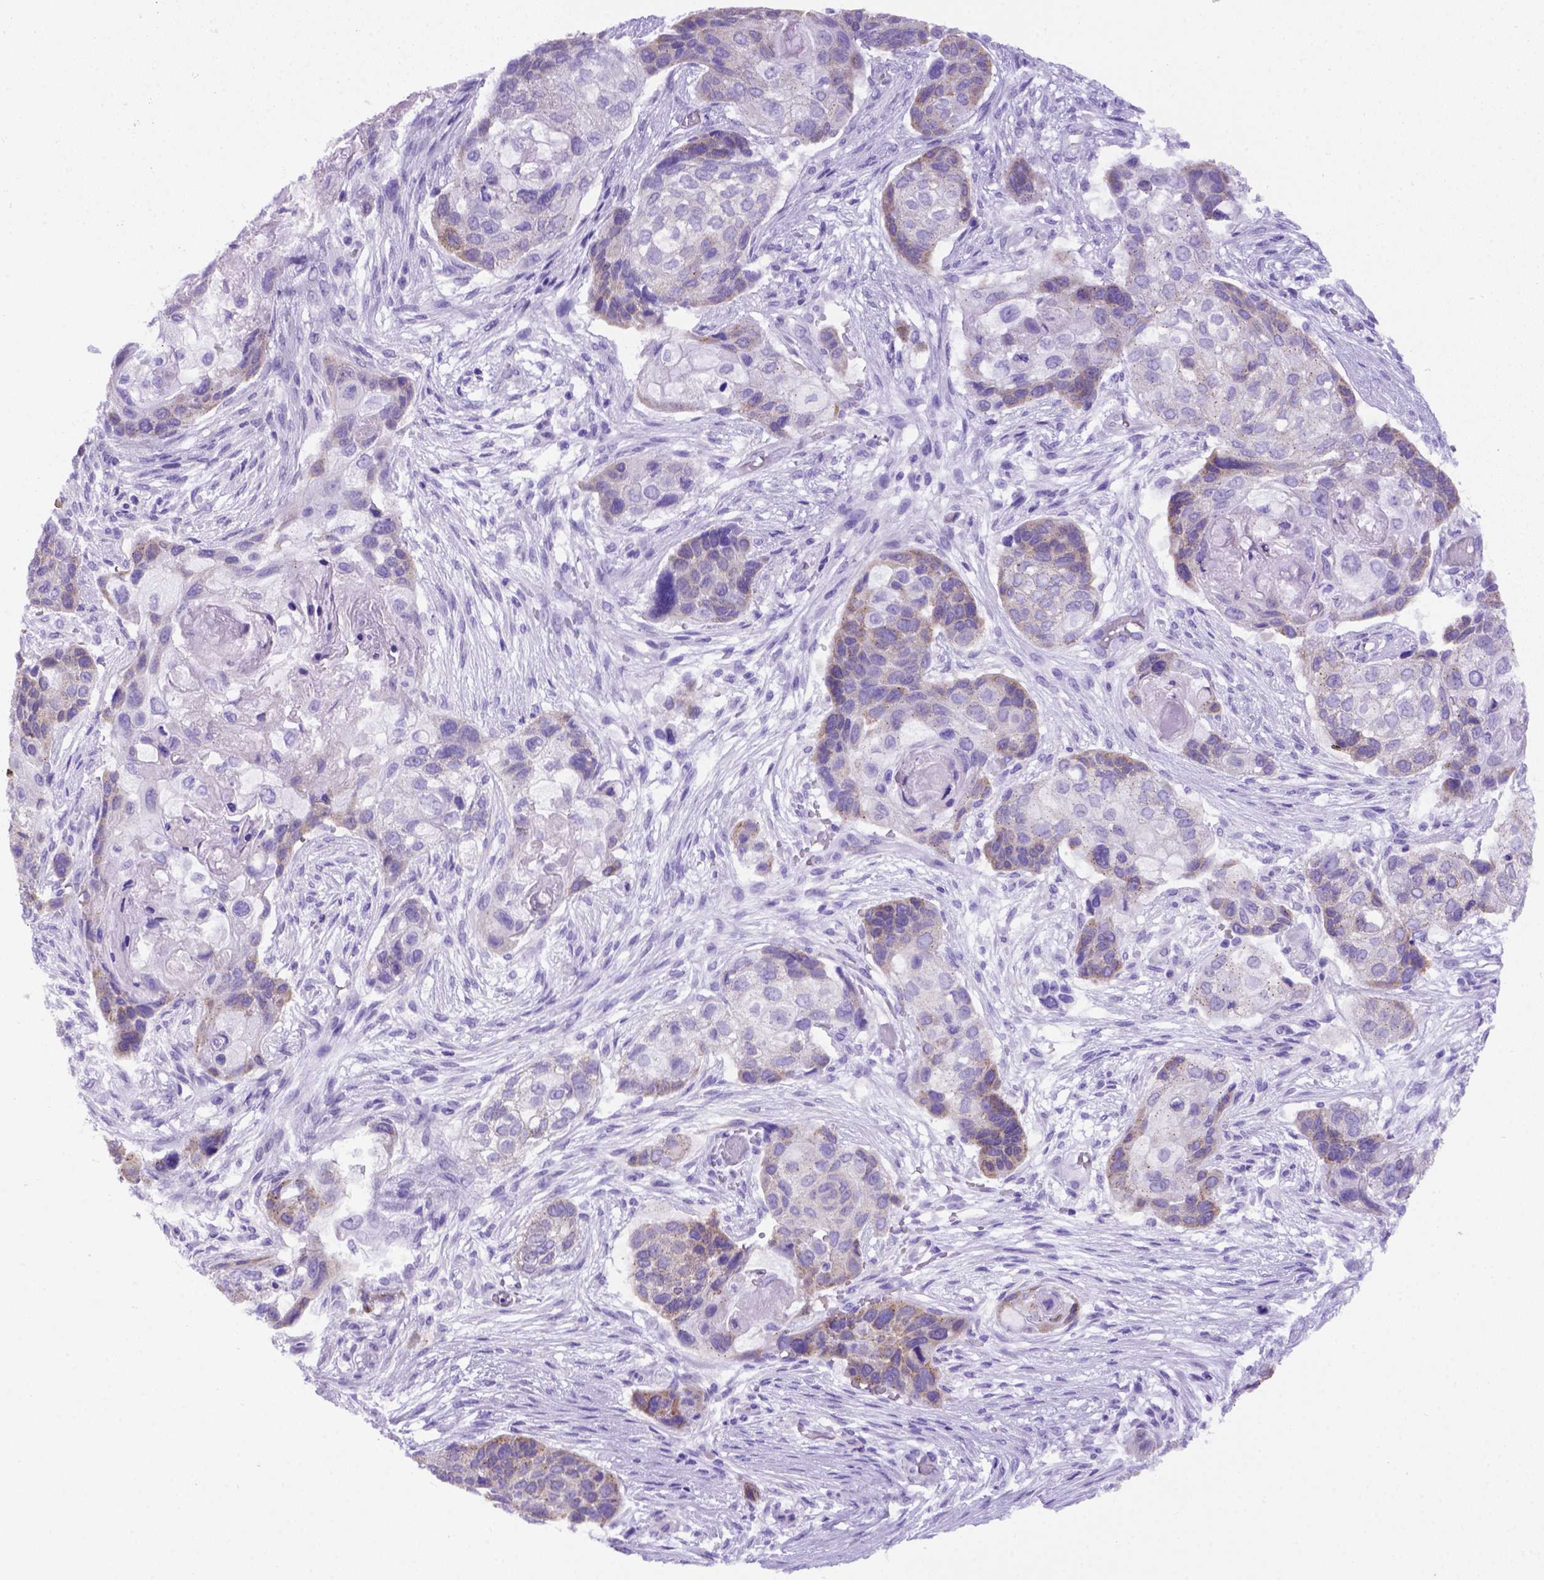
{"staining": {"intensity": "moderate", "quantity": "<25%", "location": "cytoplasmic/membranous"}, "tissue": "lung cancer", "cell_type": "Tumor cells", "image_type": "cancer", "snomed": [{"axis": "morphology", "description": "Squamous cell carcinoma, NOS"}, {"axis": "topography", "description": "Lung"}], "caption": "Approximately <25% of tumor cells in lung squamous cell carcinoma show moderate cytoplasmic/membranous protein staining as visualized by brown immunohistochemical staining.", "gene": "FOXI1", "patient": {"sex": "male", "age": 69}}